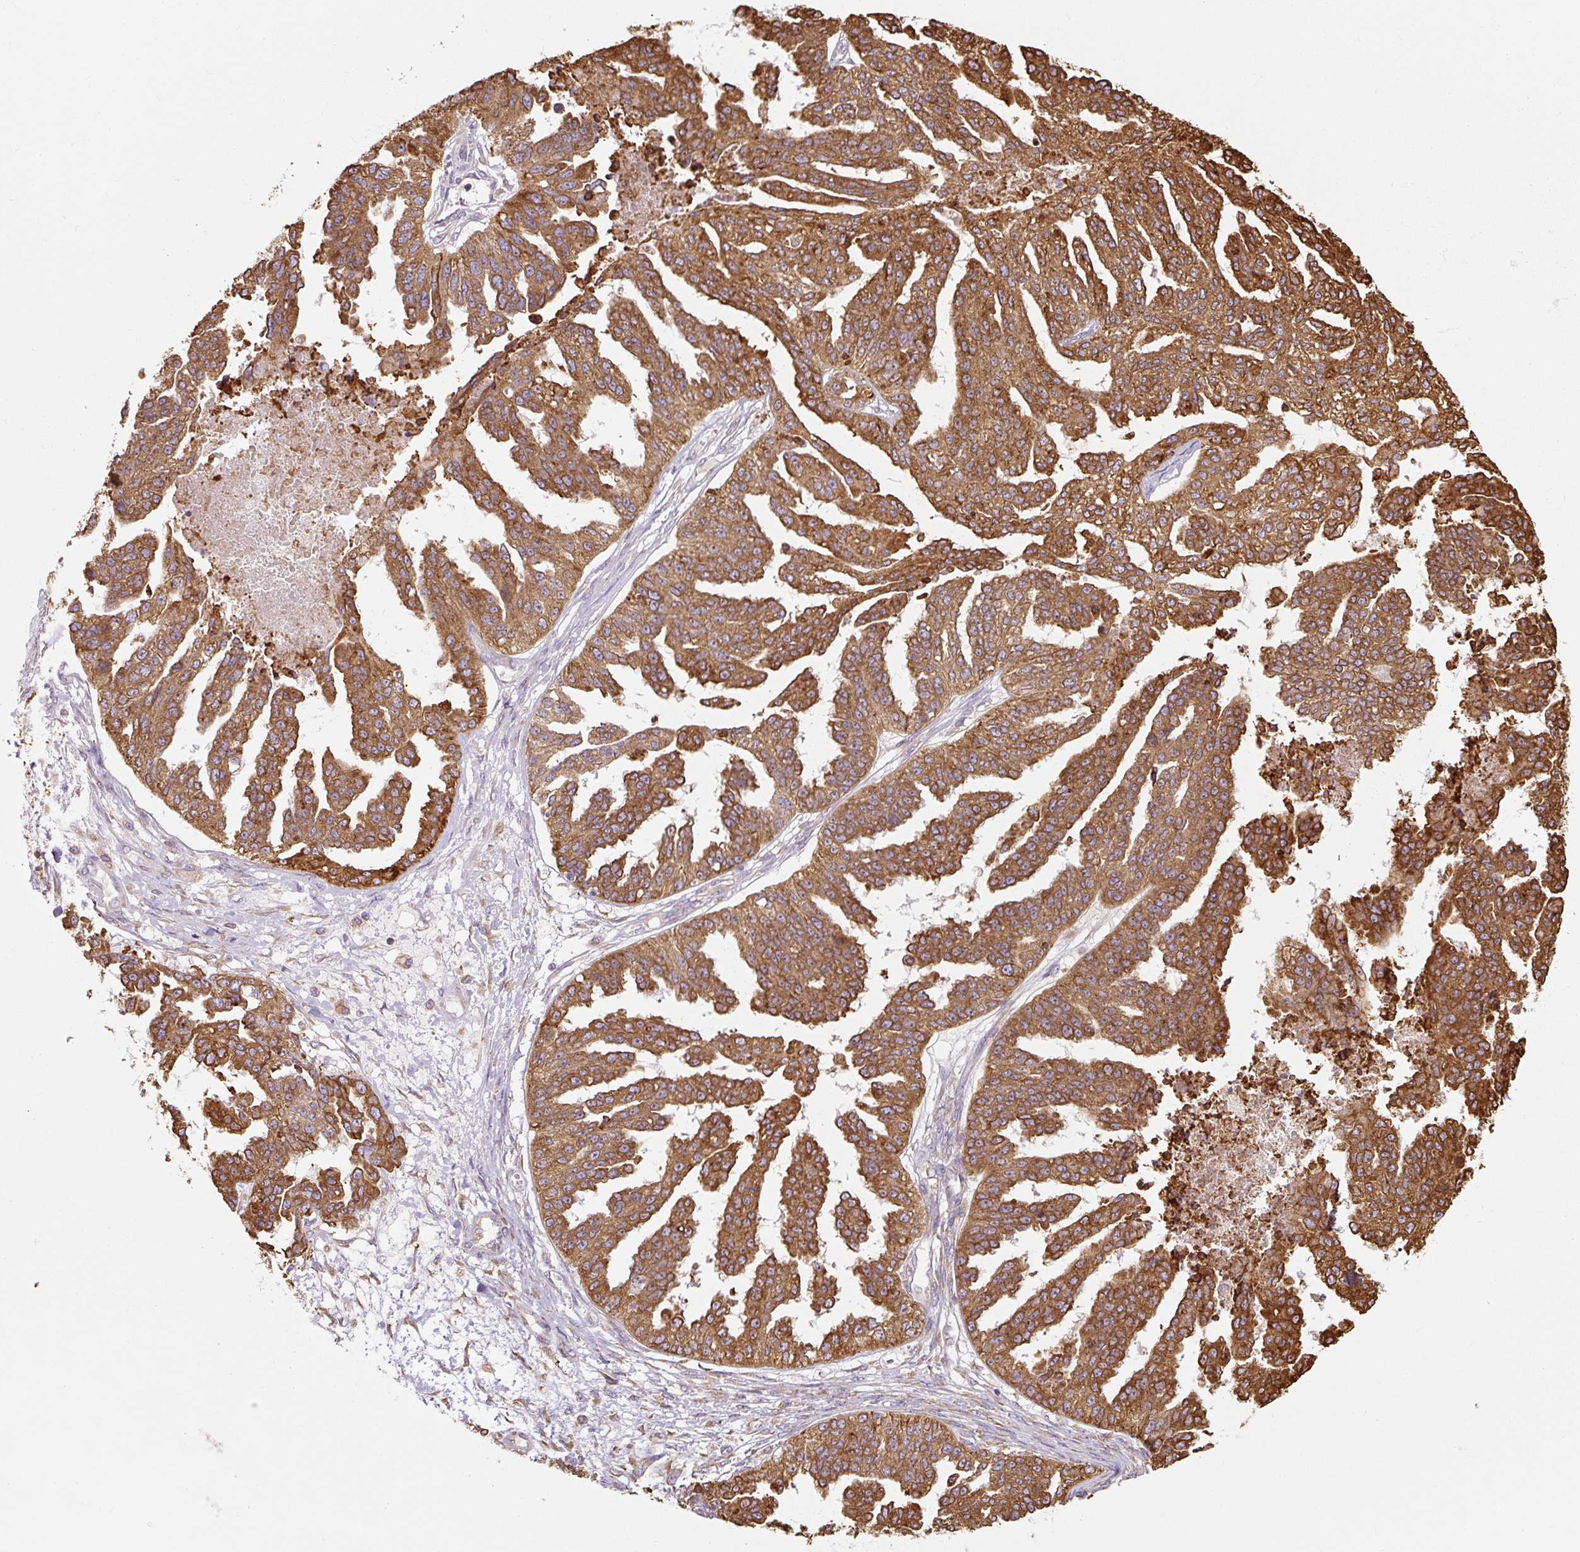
{"staining": {"intensity": "strong", "quantity": ">75%", "location": "cytoplasmic/membranous"}, "tissue": "ovarian cancer", "cell_type": "Tumor cells", "image_type": "cancer", "snomed": [{"axis": "morphology", "description": "Cystadenocarcinoma, serous, NOS"}, {"axis": "topography", "description": "Ovary"}], "caption": "Immunohistochemistry (IHC) photomicrograph of neoplastic tissue: human ovarian cancer stained using immunohistochemistry shows high levels of strong protein expression localized specifically in the cytoplasmic/membranous of tumor cells, appearing as a cytoplasmic/membranous brown color.", "gene": "PRKCSH", "patient": {"sex": "female", "age": 58}}